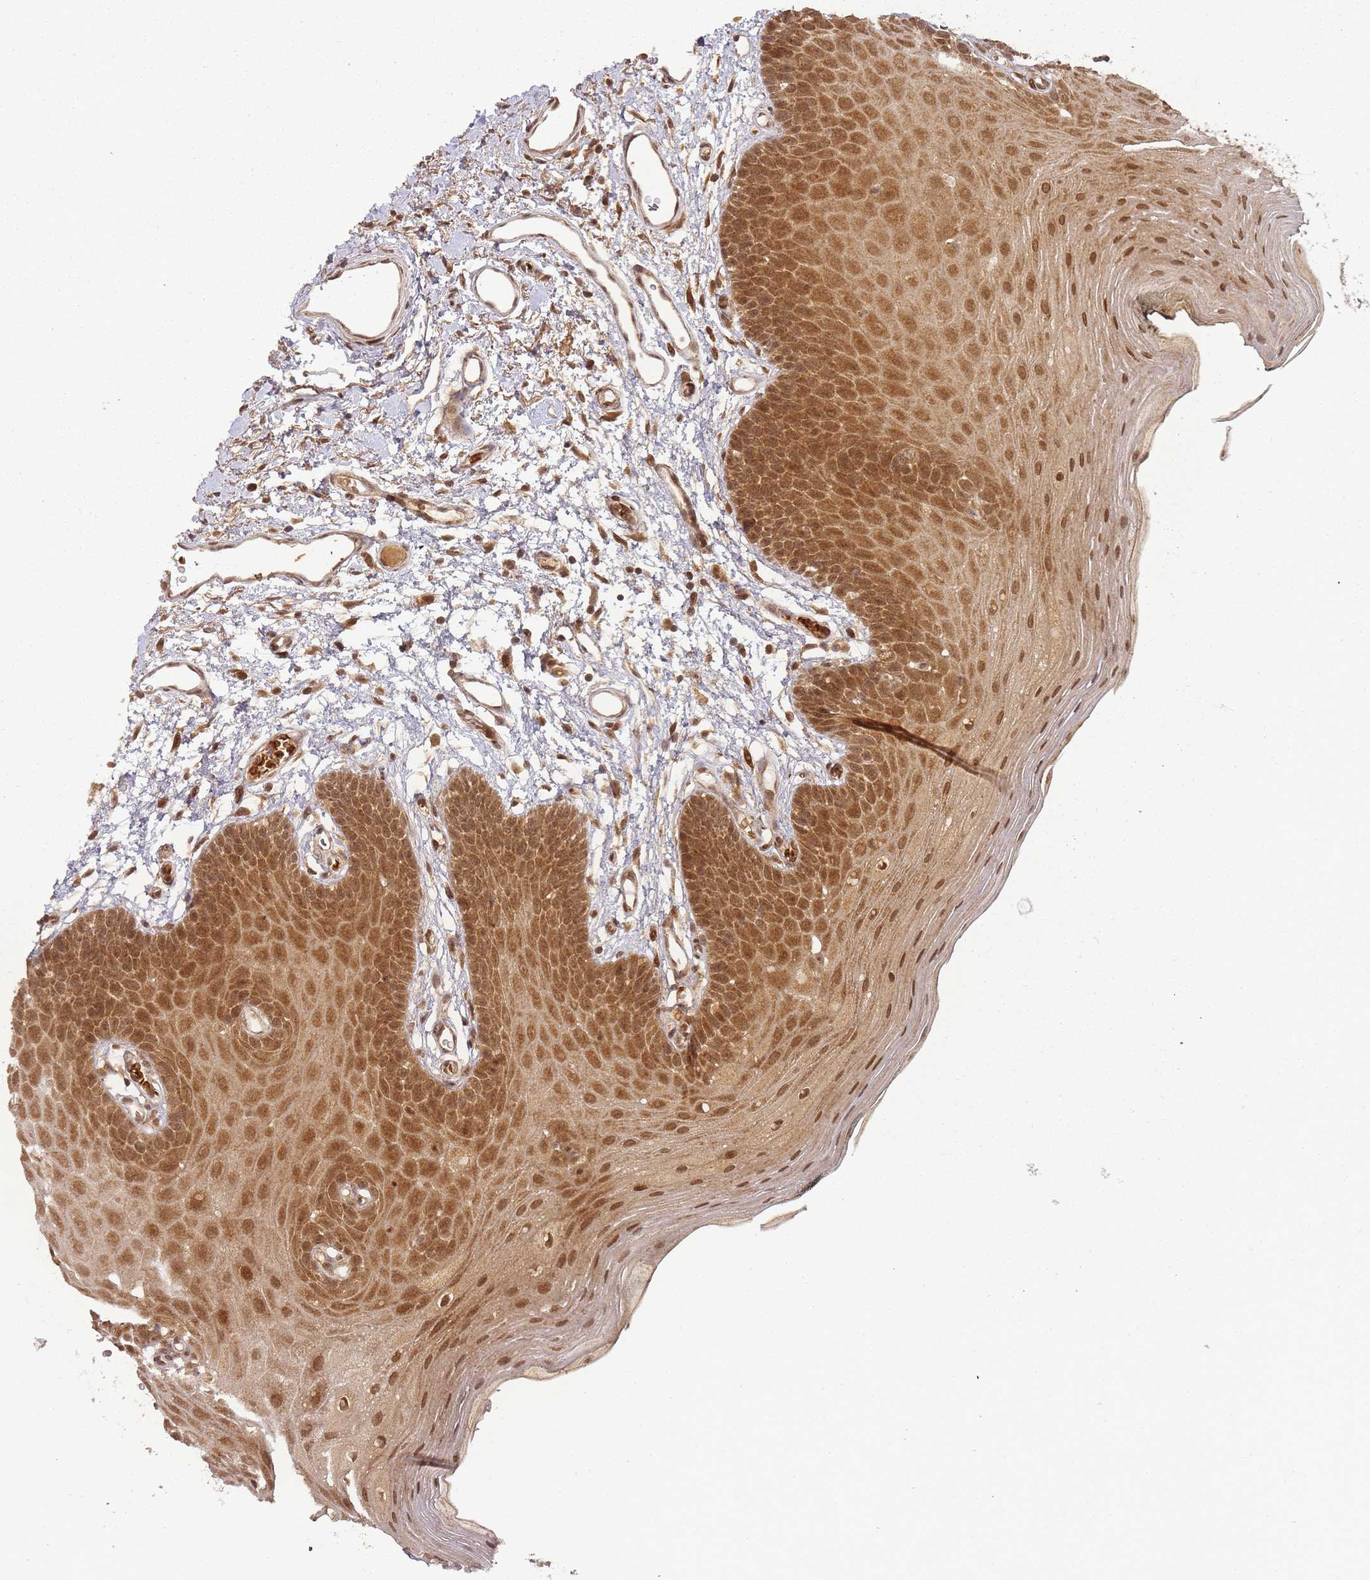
{"staining": {"intensity": "moderate", "quantity": ">75%", "location": "nuclear"}, "tissue": "oral mucosa", "cell_type": "Squamous epithelial cells", "image_type": "normal", "snomed": [{"axis": "morphology", "description": "Normal tissue, NOS"}, {"axis": "topography", "description": "Oral tissue"}, {"axis": "topography", "description": "Tounge, NOS"}], "caption": "Human oral mucosa stained with a brown dye shows moderate nuclear positive expression in approximately >75% of squamous epithelial cells.", "gene": "ZNF497", "patient": {"sex": "female", "age": 81}}